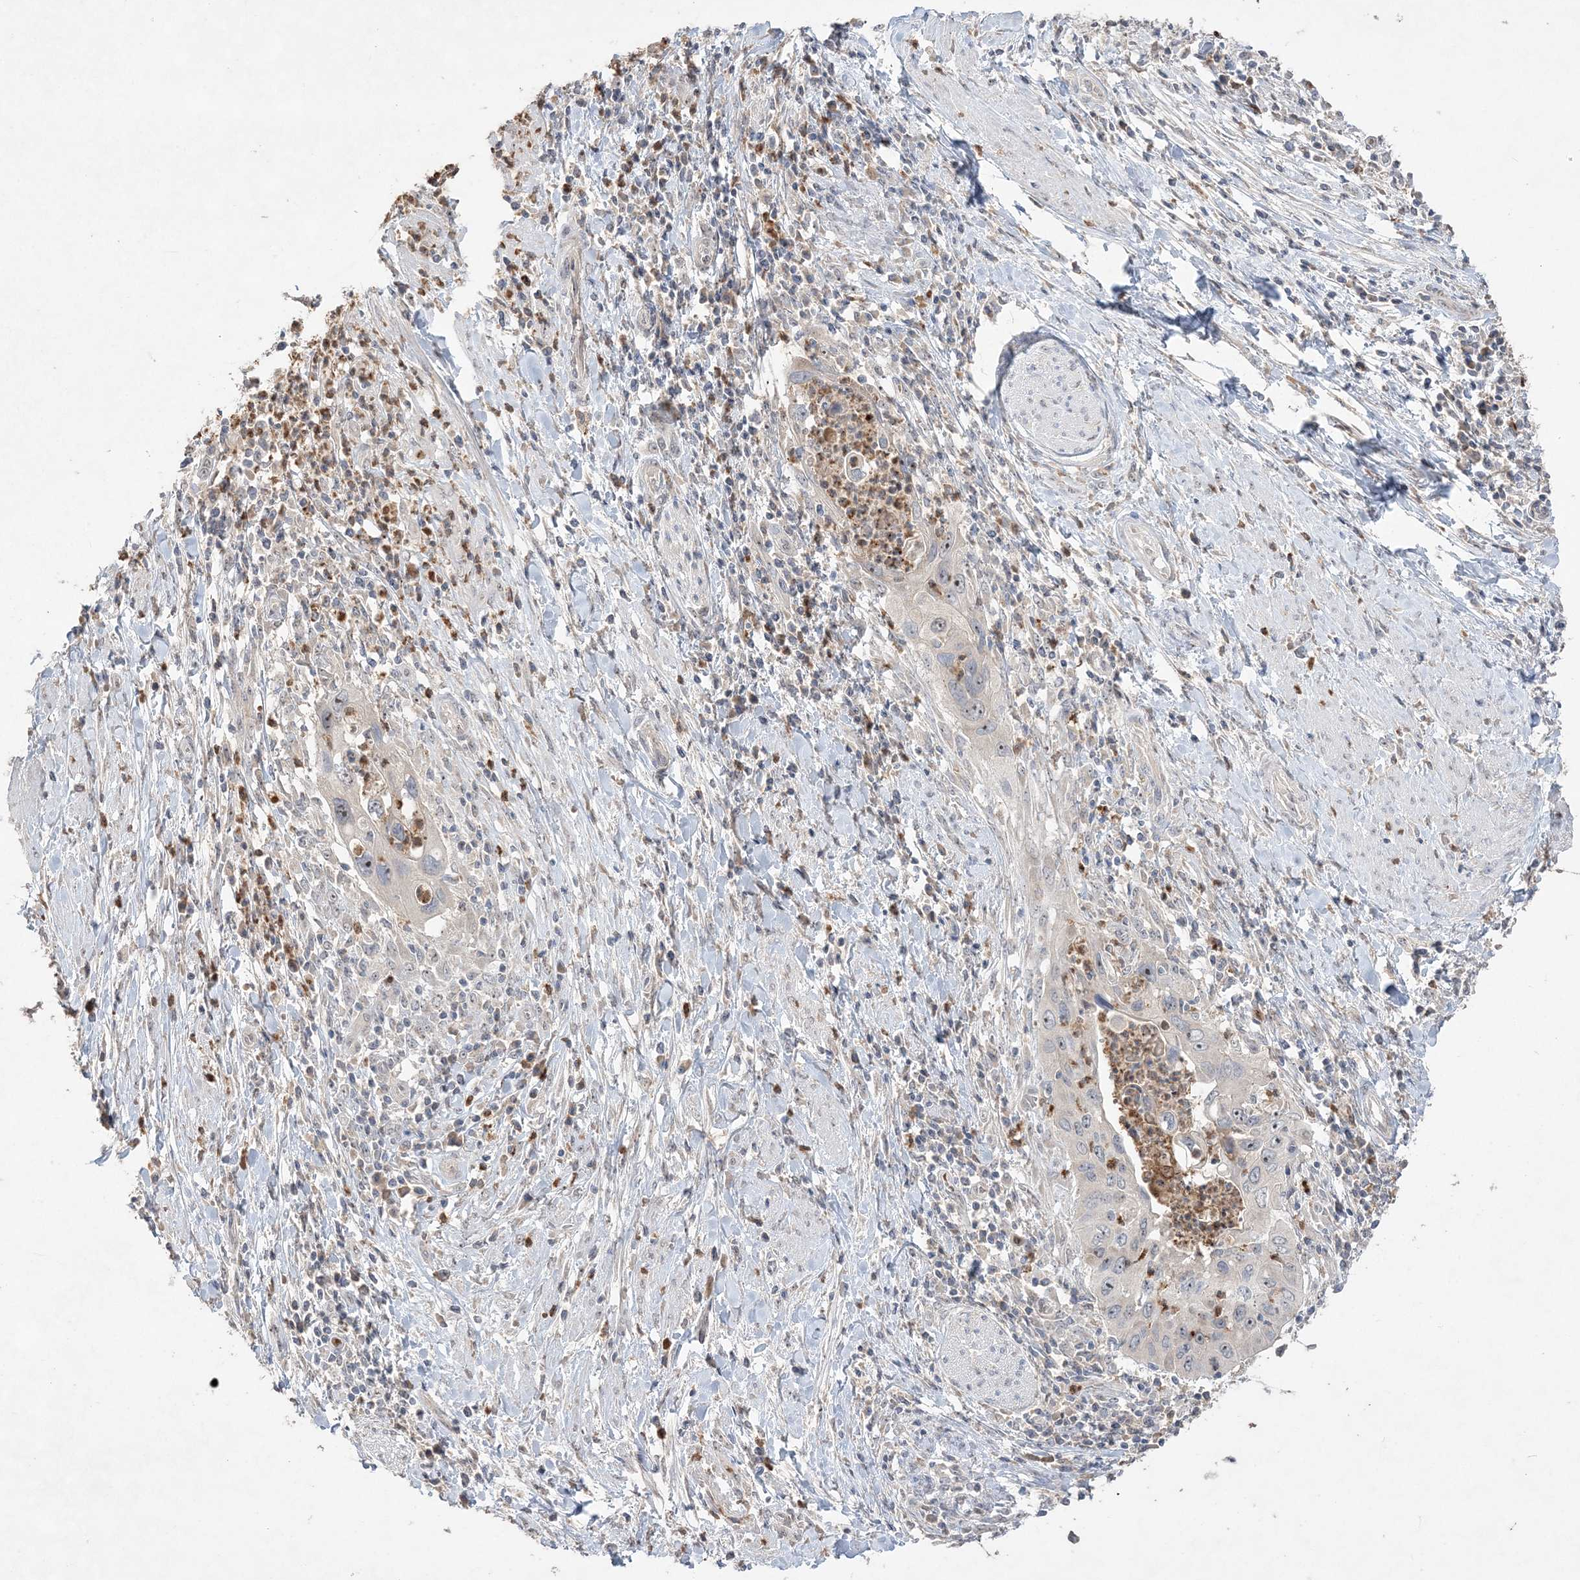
{"staining": {"intensity": "negative", "quantity": "none", "location": "none"}, "tissue": "cervical cancer", "cell_type": "Tumor cells", "image_type": "cancer", "snomed": [{"axis": "morphology", "description": "Squamous cell carcinoma, NOS"}, {"axis": "topography", "description": "Cervix"}], "caption": "Immunohistochemical staining of human cervical squamous cell carcinoma displays no significant positivity in tumor cells.", "gene": "NOP16", "patient": {"sex": "female", "age": 38}}